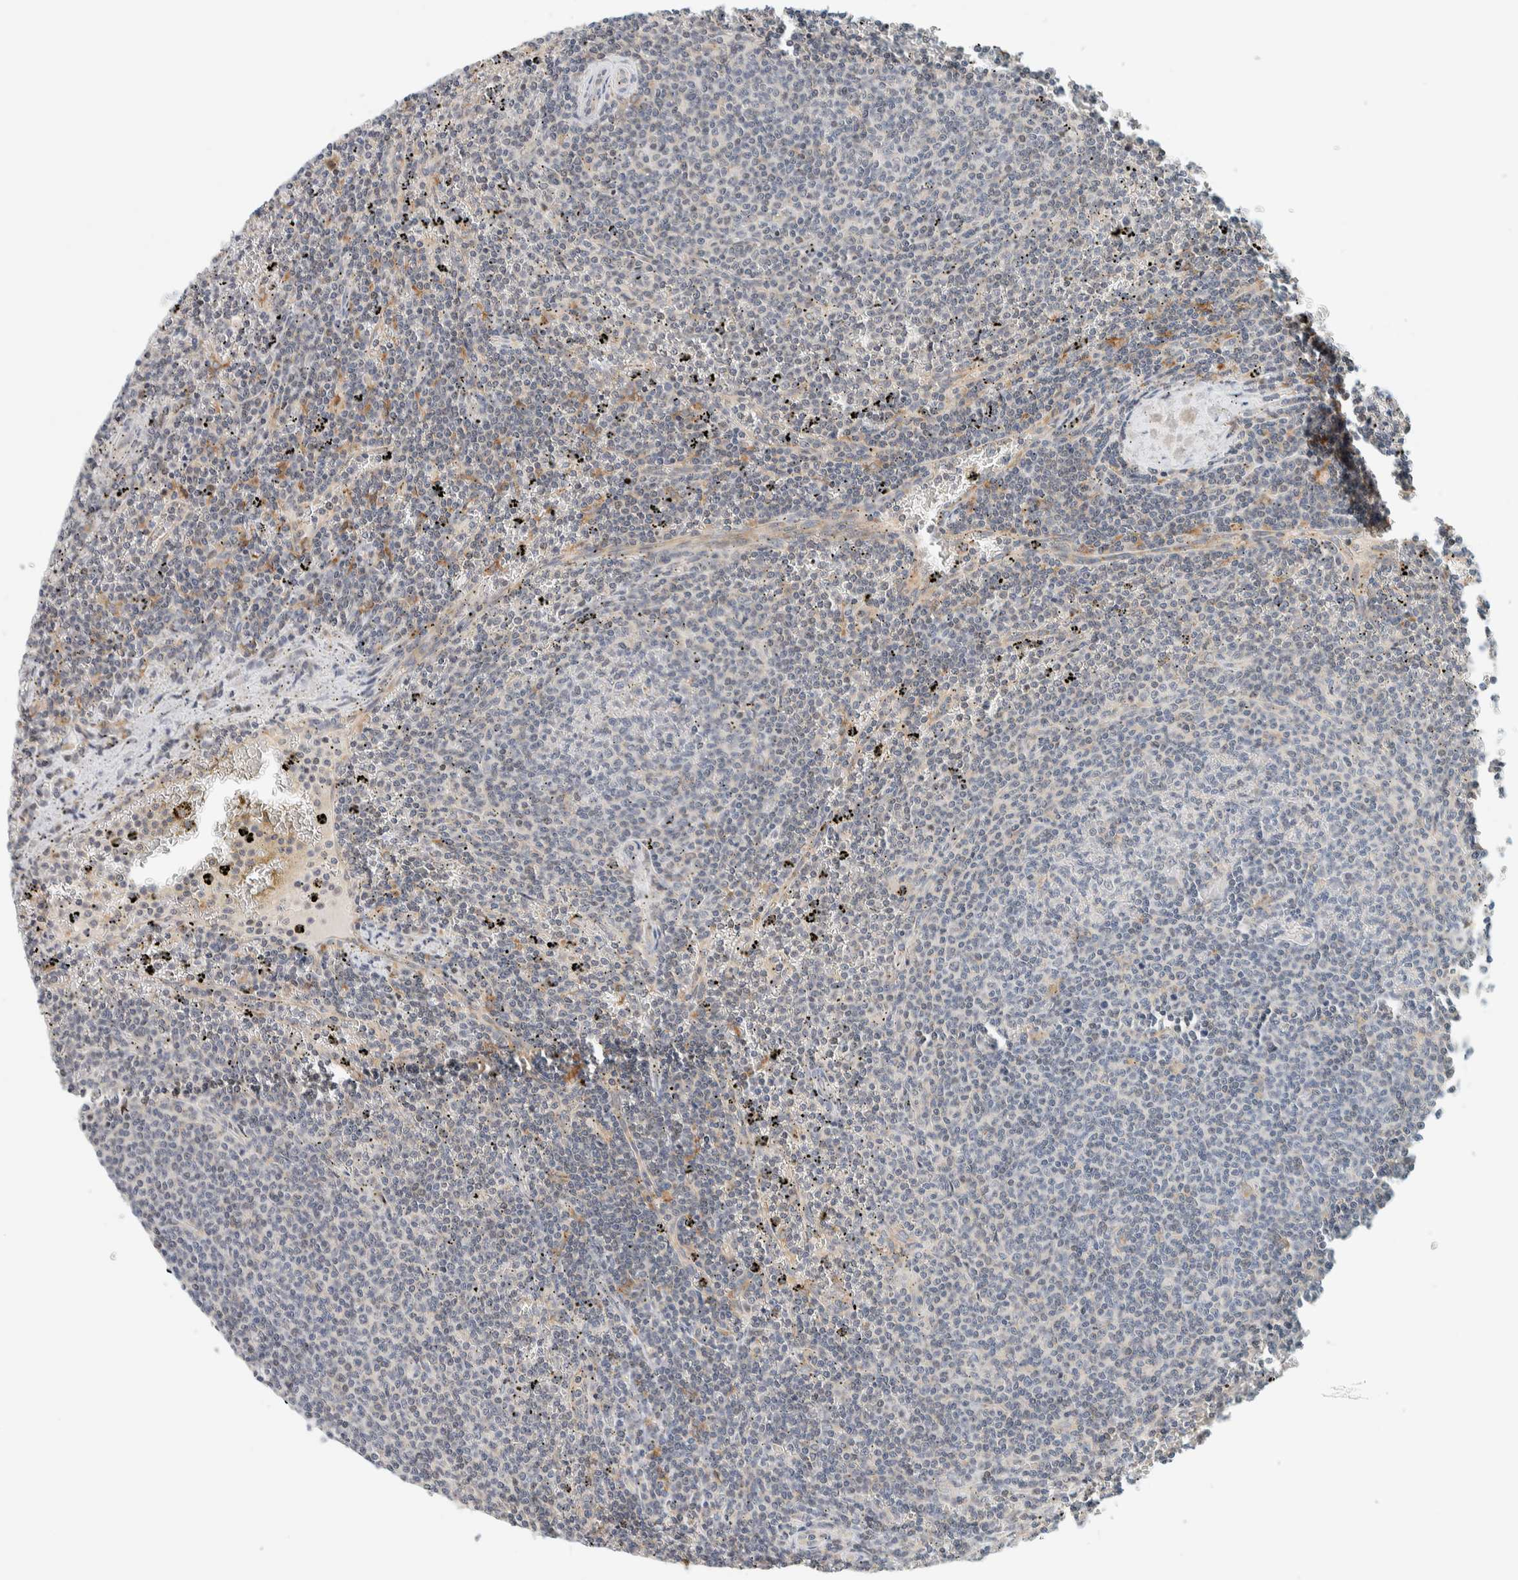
{"staining": {"intensity": "negative", "quantity": "none", "location": "none"}, "tissue": "lymphoma", "cell_type": "Tumor cells", "image_type": "cancer", "snomed": [{"axis": "morphology", "description": "Malignant lymphoma, non-Hodgkin's type, Low grade"}, {"axis": "topography", "description": "Spleen"}], "caption": "DAB (3,3'-diaminobenzidine) immunohistochemical staining of low-grade malignant lymphoma, non-Hodgkin's type demonstrates no significant positivity in tumor cells.", "gene": "SUMF2", "patient": {"sex": "female", "age": 50}}